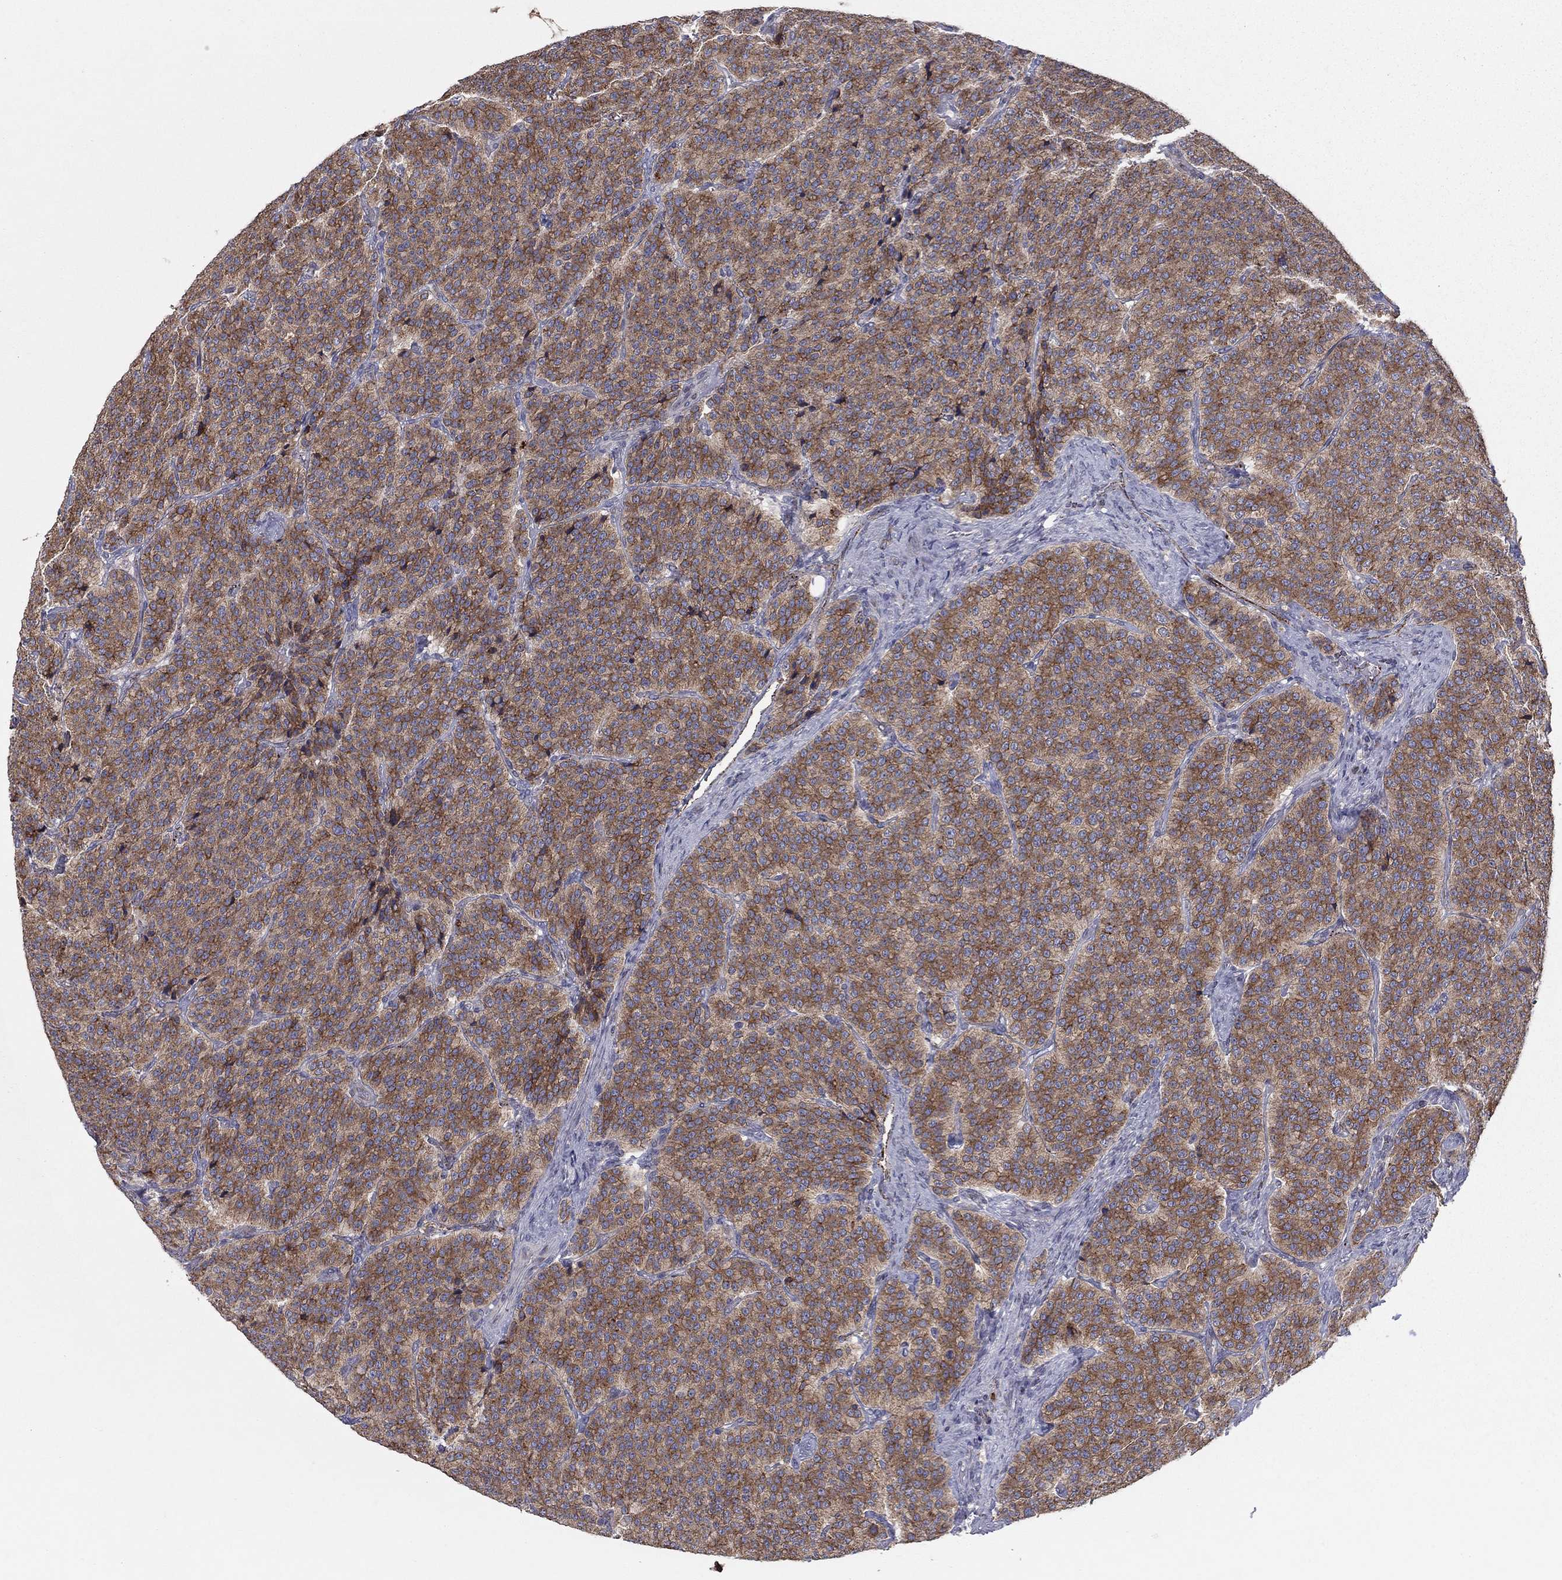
{"staining": {"intensity": "moderate", "quantity": ">75%", "location": "cytoplasmic/membranous"}, "tissue": "carcinoid", "cell_type": "Tumor cells", "image_type": "cancer", "snomed": [{"axis": "morphology", "description": "Carcinoid, malignant, NOS"}, {"axis": "topography", "description": "Small intestine"}], "caption": "This histopathology image demonstrates malignant carcinoid stained with immunohistochemistry to label a protein in brown. The cytoplasmic/membranous of tumor cells show moderate positivity for the protein. Nuclei are counter-stained blue.", "gene": "YIF1A", "patient": {"sex": "female", "age": 58}}